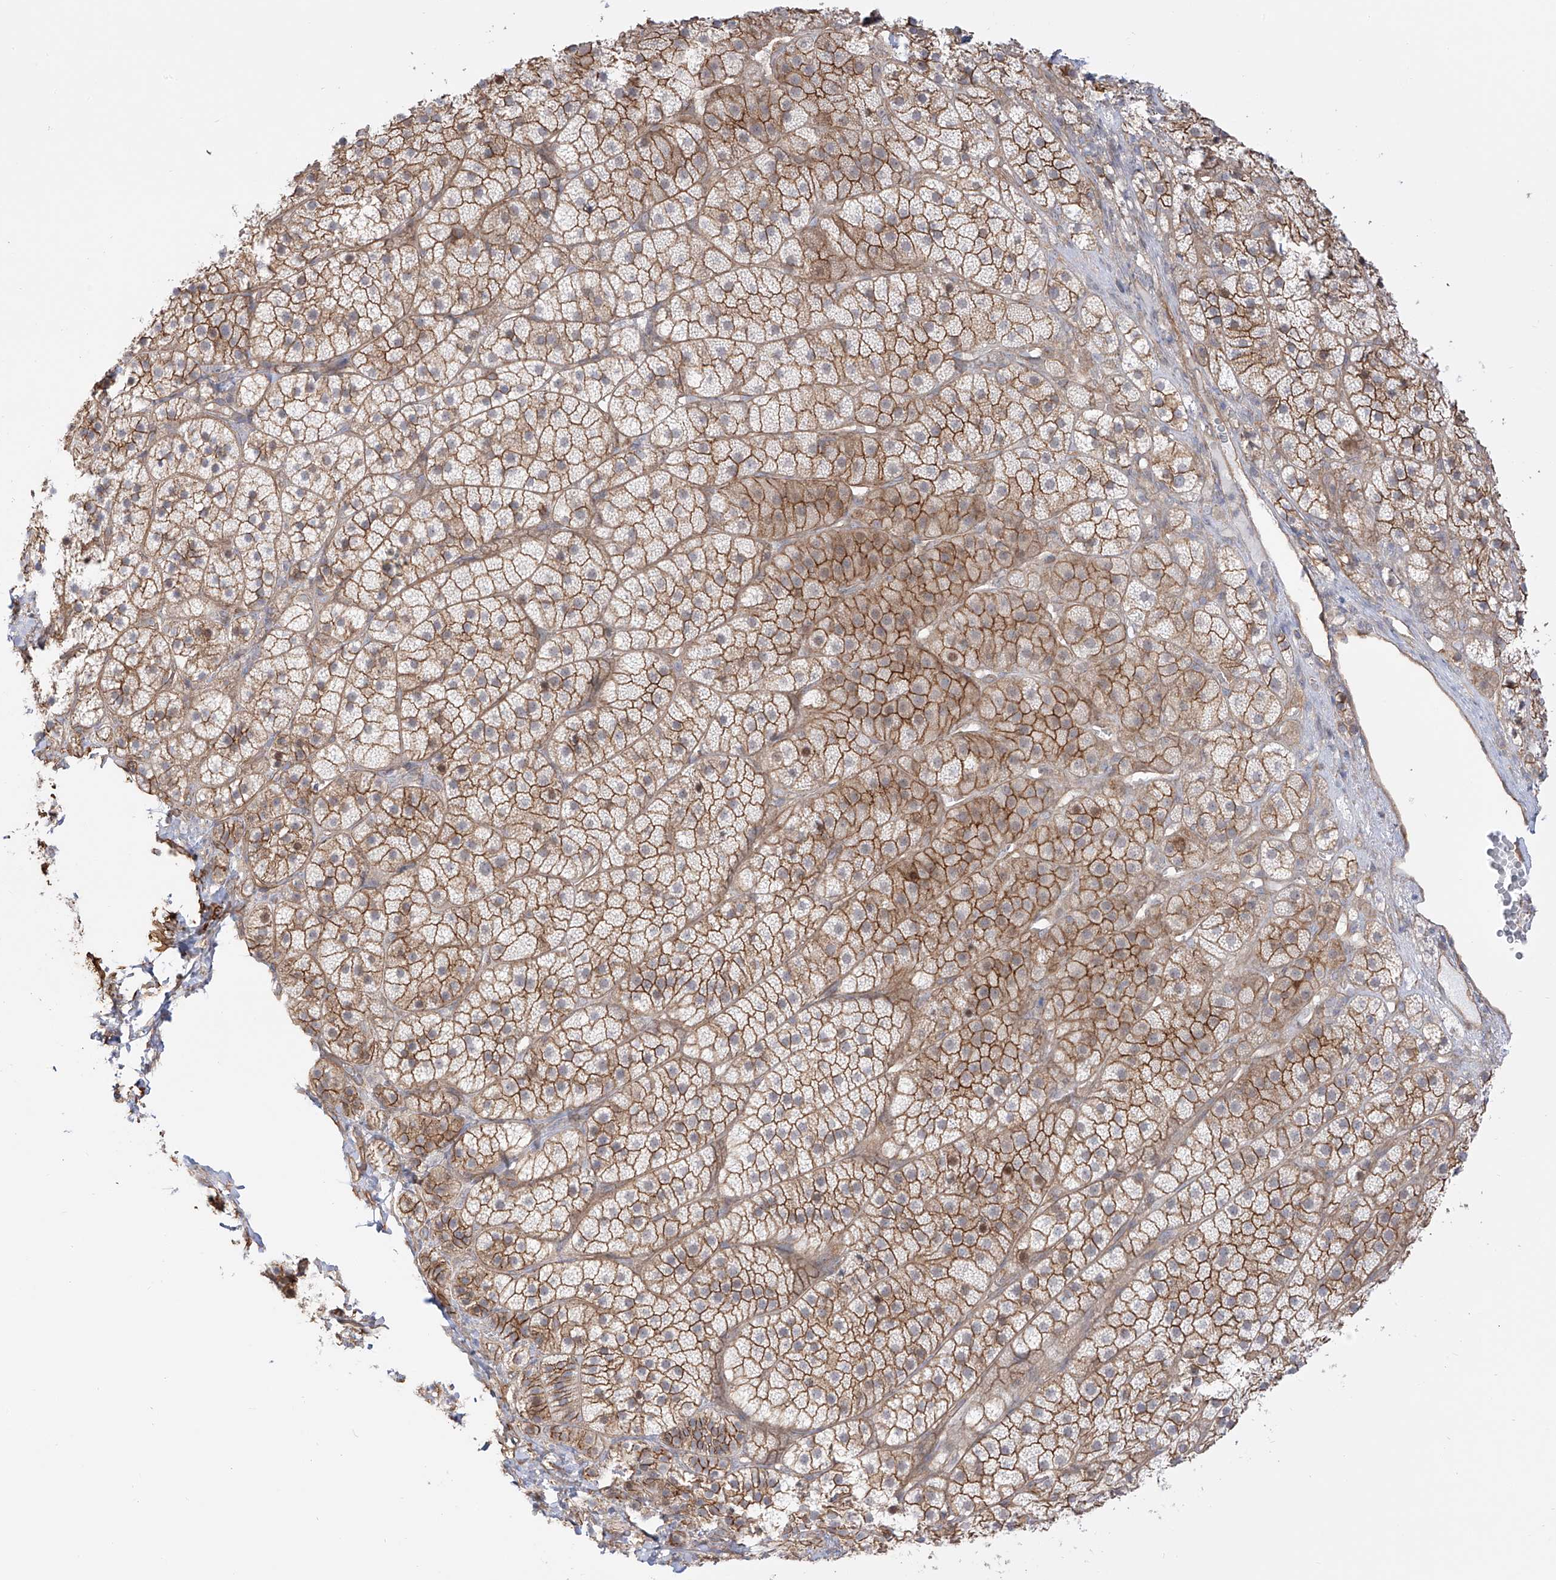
{"staining": {"intensity": "moderate", "quantity": ">75%", "location": "cytoplasmic/membranous"}, "tissue": "adrenal gland", "cell_type": "Glandular cells", "image_type": "normal", "snomed": [{"axis": "morphology", "description": "Normal tissue, NOS"}, {"axis": "topography", "description": "Adrenal gland"}], "caption": "Glandular cells display medium levels of moderate cytoplasmic/membranous positivity in about >75% of cells in normal human adrenal gland.", "gene": "ZNF180", "patient": {"sex": "female", "age": 44}}